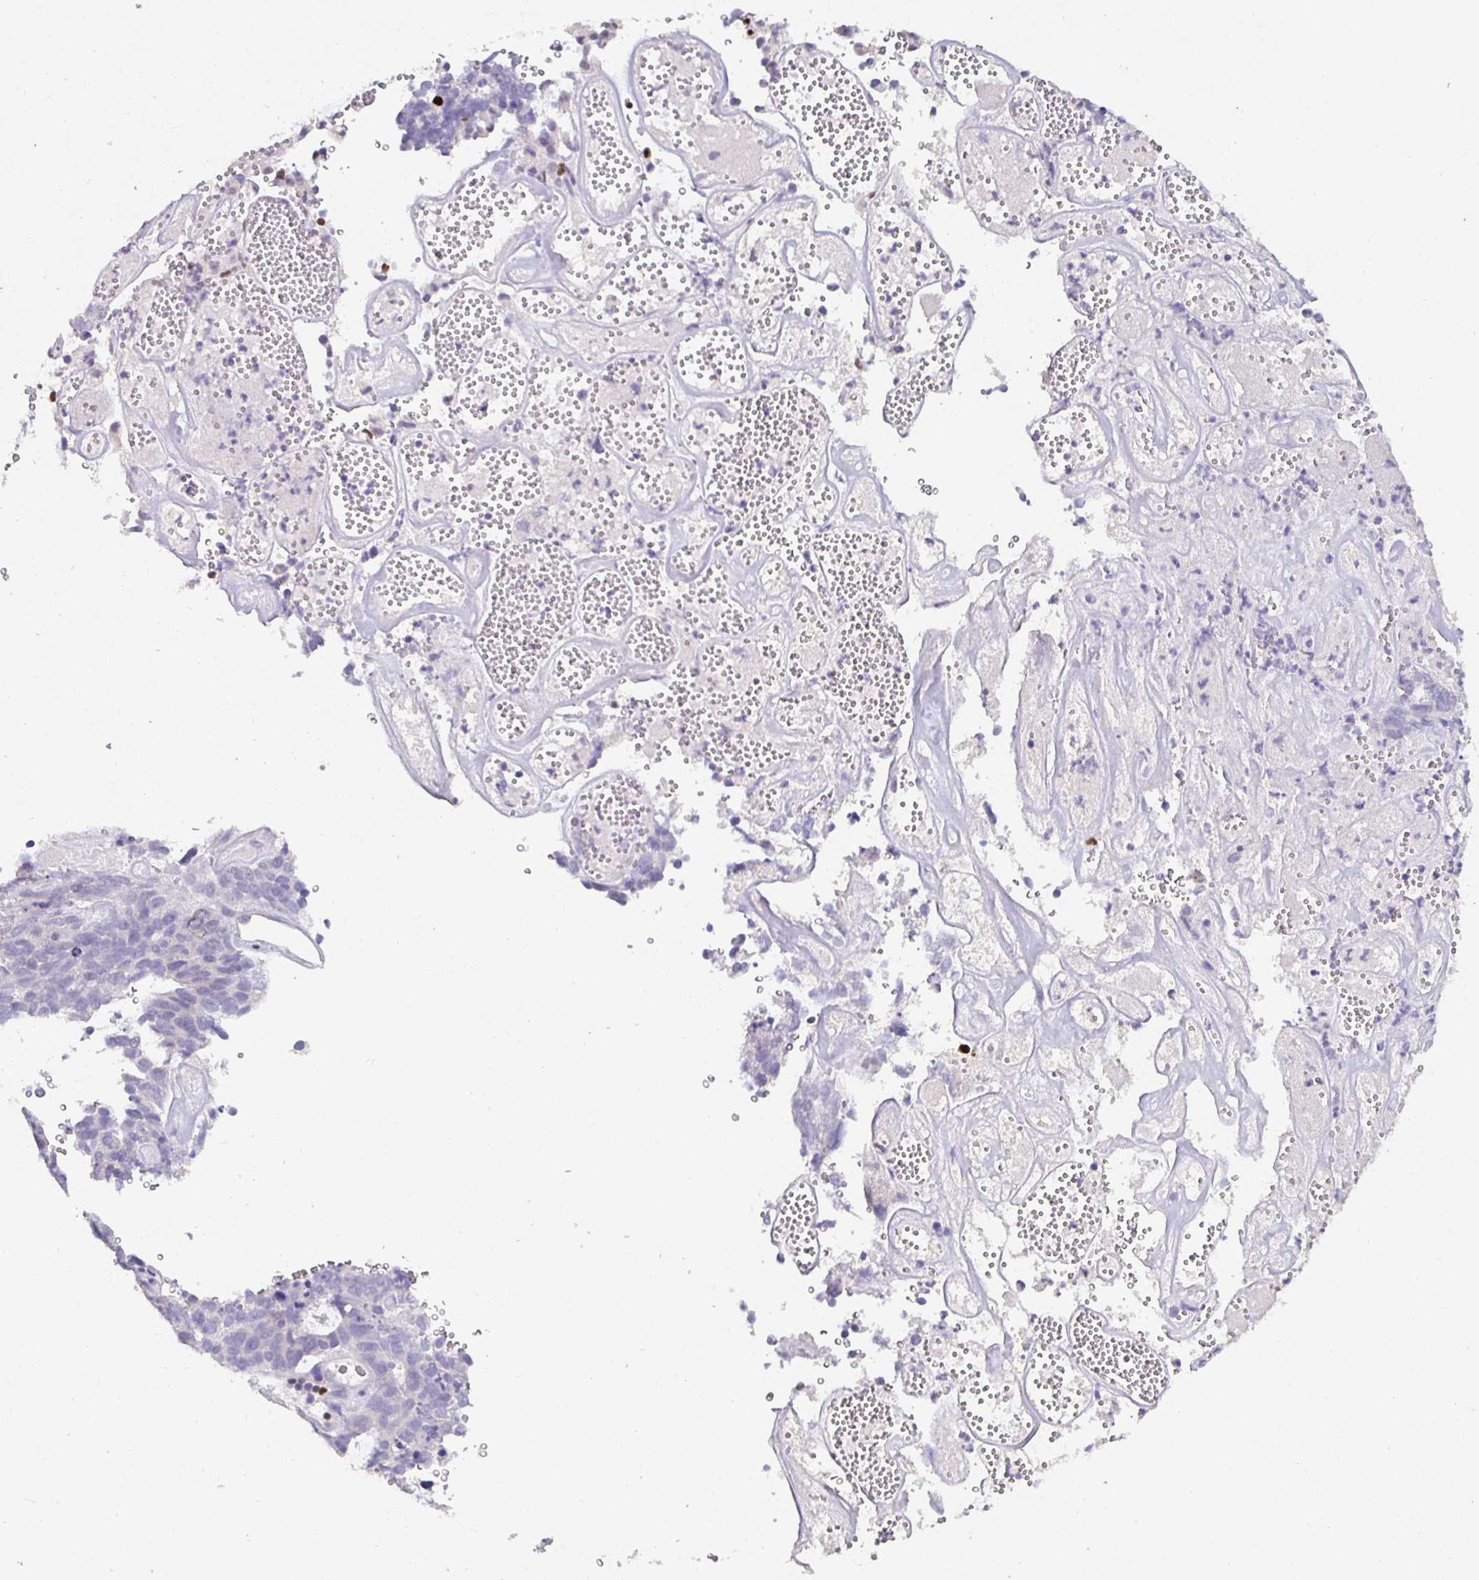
{"staining": {"intensity": "negative", "quantity": "none", "location": "none"}, "tissue": "cervical cancer", "cell_type": "Tumor cells", "image_type": "cancer", "snomed": [{"axis": "morphology", "description": "Adenocarcinoma, NOS"}, {"axis": "topography", "description": "Cervix"}], "caption": "High power microscopy micrograph of an immunohistochemistry (IHC) micrograph of adenocarcinoma (cervical), revealing no significant positivity in tumor cells.", "gene": "SATB1", "patient": {"sex": "female", "age": 38}}